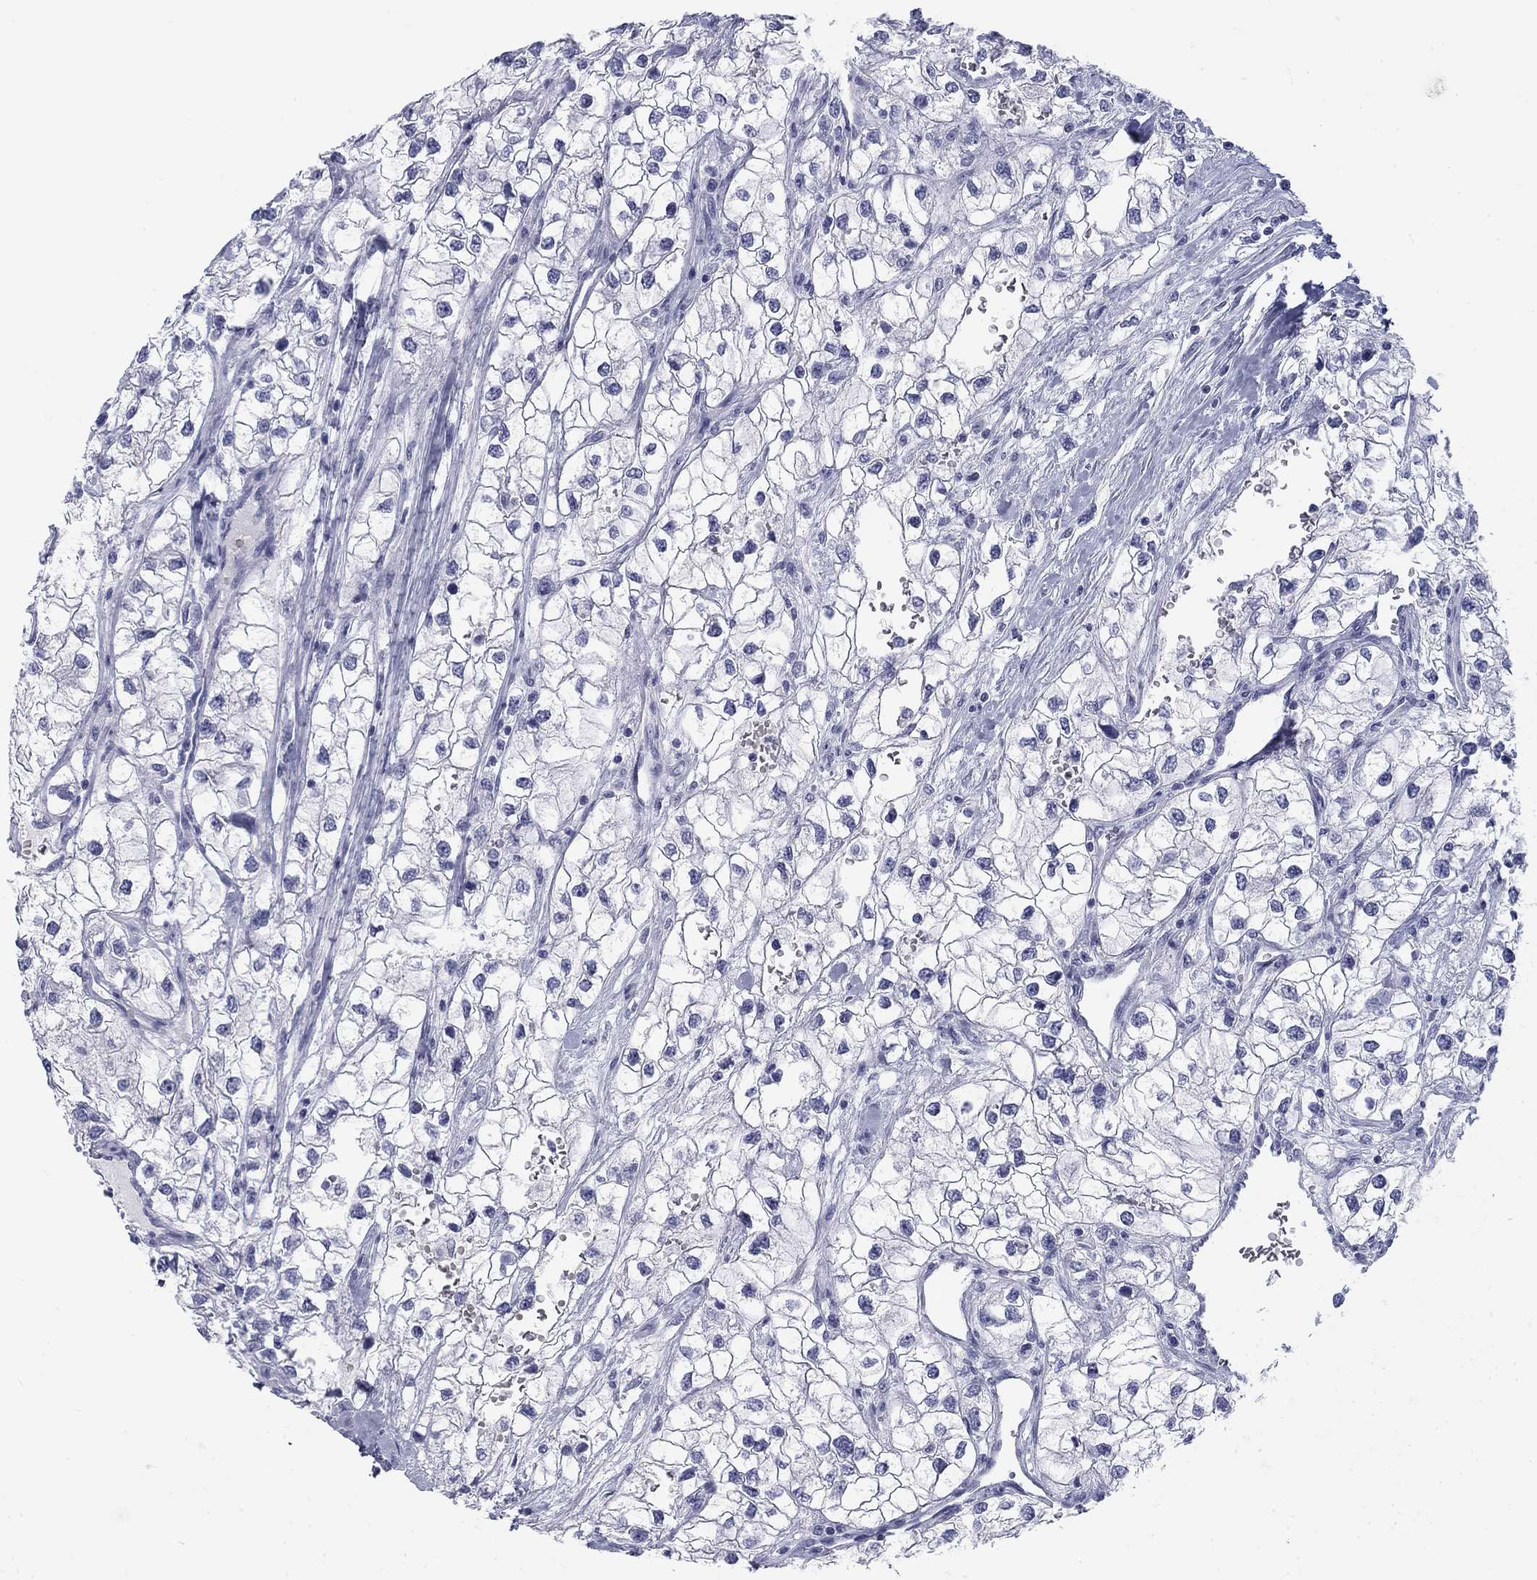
{"staining": {"intensity": "negative", "quantity": "none", "location": "none"}, "tissue": "renal cancer", "cell_type": "Tumor cells", "image_type": "cancer", "snomed": [{"axis": "morphology", "description": "Adenocarcinoma, NOS"}, {"axis": "topography", "description": "Kidney"}], "caption": "Renal cancer stained for a protein using IHC exhibits no expression tumor cells.", "gene": "CALB1", "patient": {"sex": "male", "age": 59}}